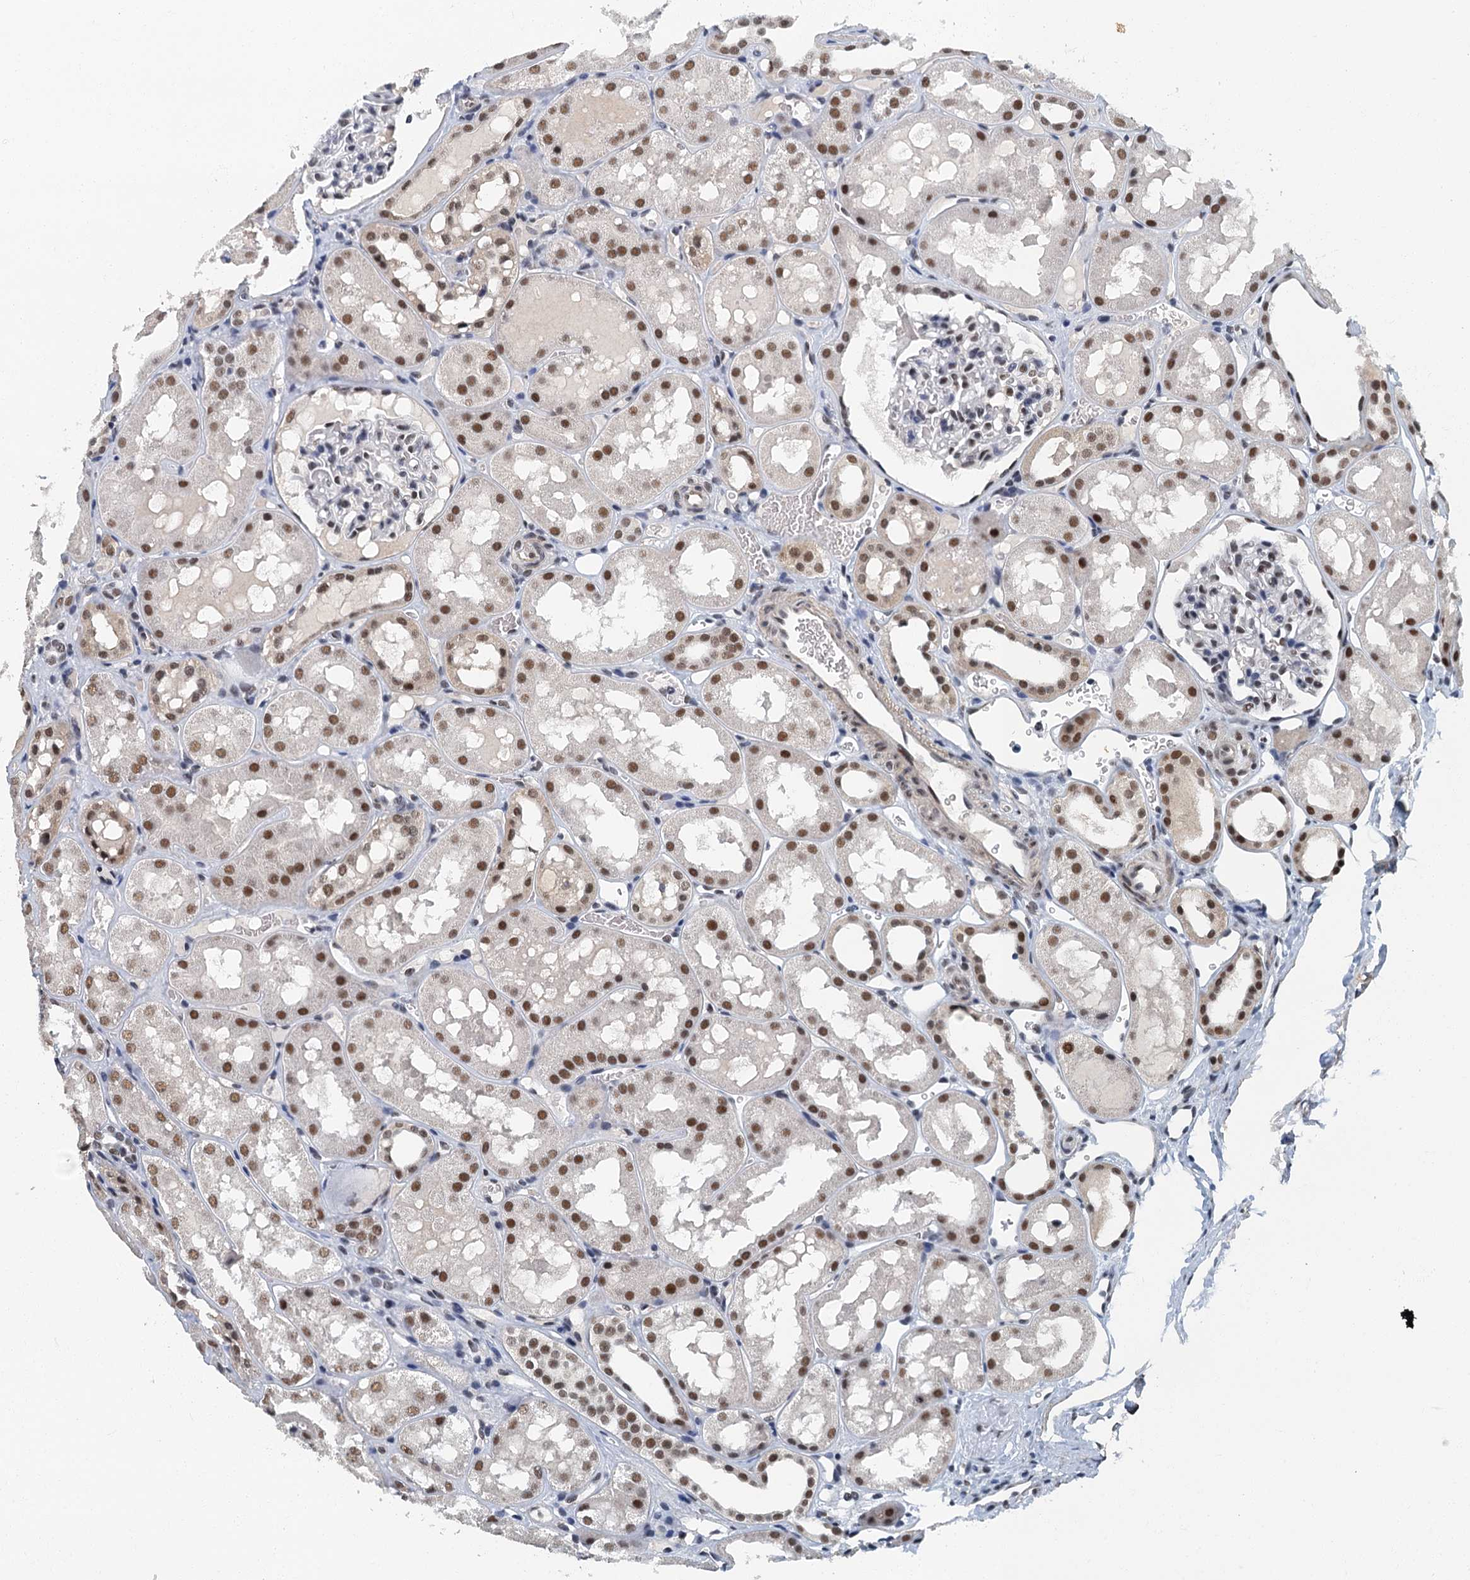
{"staining": {"intensity": "weak", "quantity": "25%-75%", "location": "nuclear"}, "tissue": "kidney", "cell_type": "Cells in glomeruli", "image_type": "normal", "snomed": [{"axis": "morphology", "description": "Normal tissue, NOS"}, {"axis": "topography", "description": "Kidney"}, {"axis": "topography", "description": "Urinary bladder"}], "caption": "Weak nuclear protein staining is appreciated in approximately 25%-75% of cells in glomeruli in kidney. (IHC, brightfield microscopy, high magnification).", "gene": "GADL1", "patient": {"sex": "male", "age": 16}}